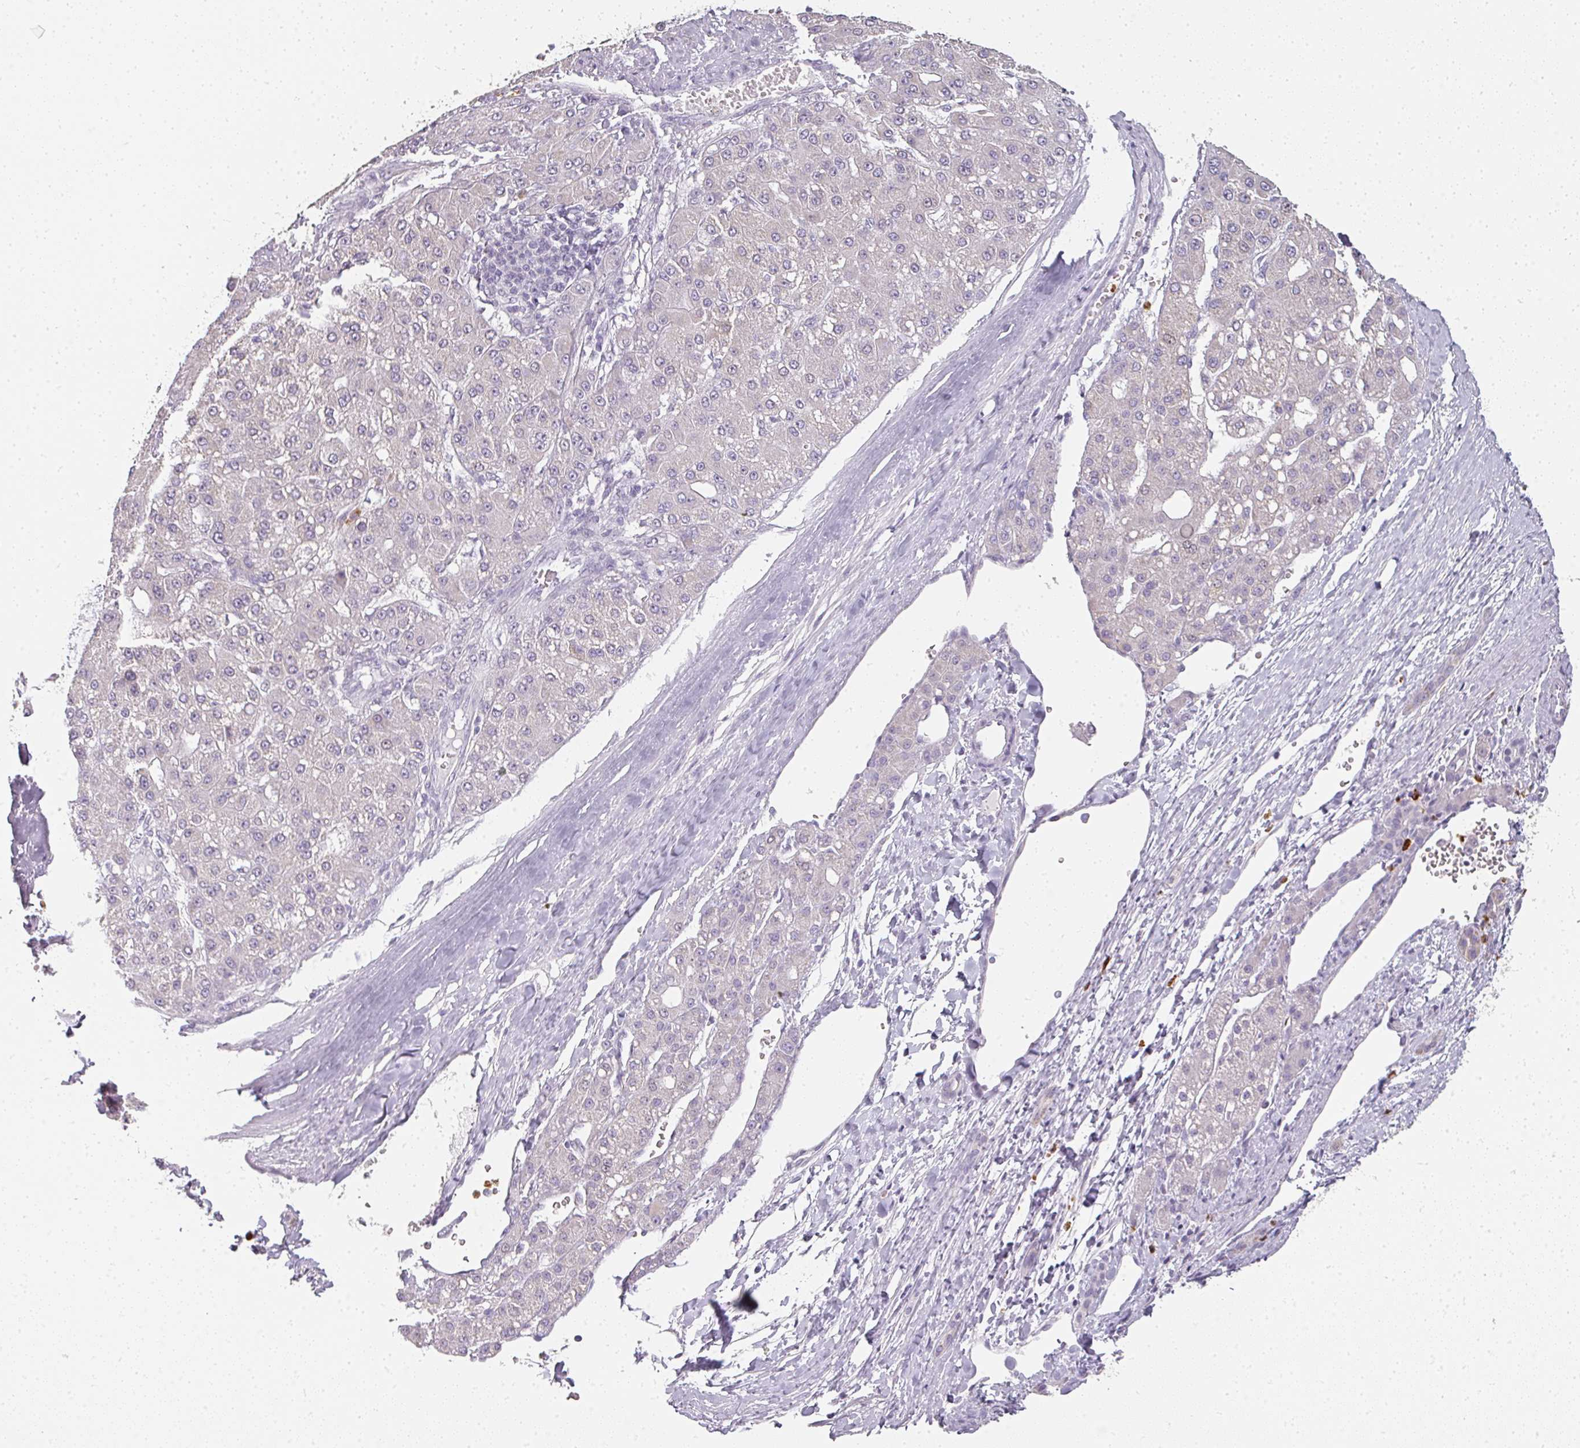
{"staining": {"intensity": "negative", "quantity": "none", "location": "none"}, "tissue": "liver cancer", "cell_type": "Tumor cells", "image_type": "cancer", "snomed": [{"axis": "morphology", "description": "Carcinoma, Hepatocellular, NOS"}, {"axis": "topography", "description": "Liver"}], "caption": "IHC image of hepatocellular carcinoma (liver) stained for a protein (brown), which displays no positivity in tumor cells. The staining was performed using DAB to visualize the protein expression in brown, while the nuclei were stained in blue with hematoxylin (Magnification: 20x).", "gene": "CAMP", "patient": {"sex": "male", "age": 67}}